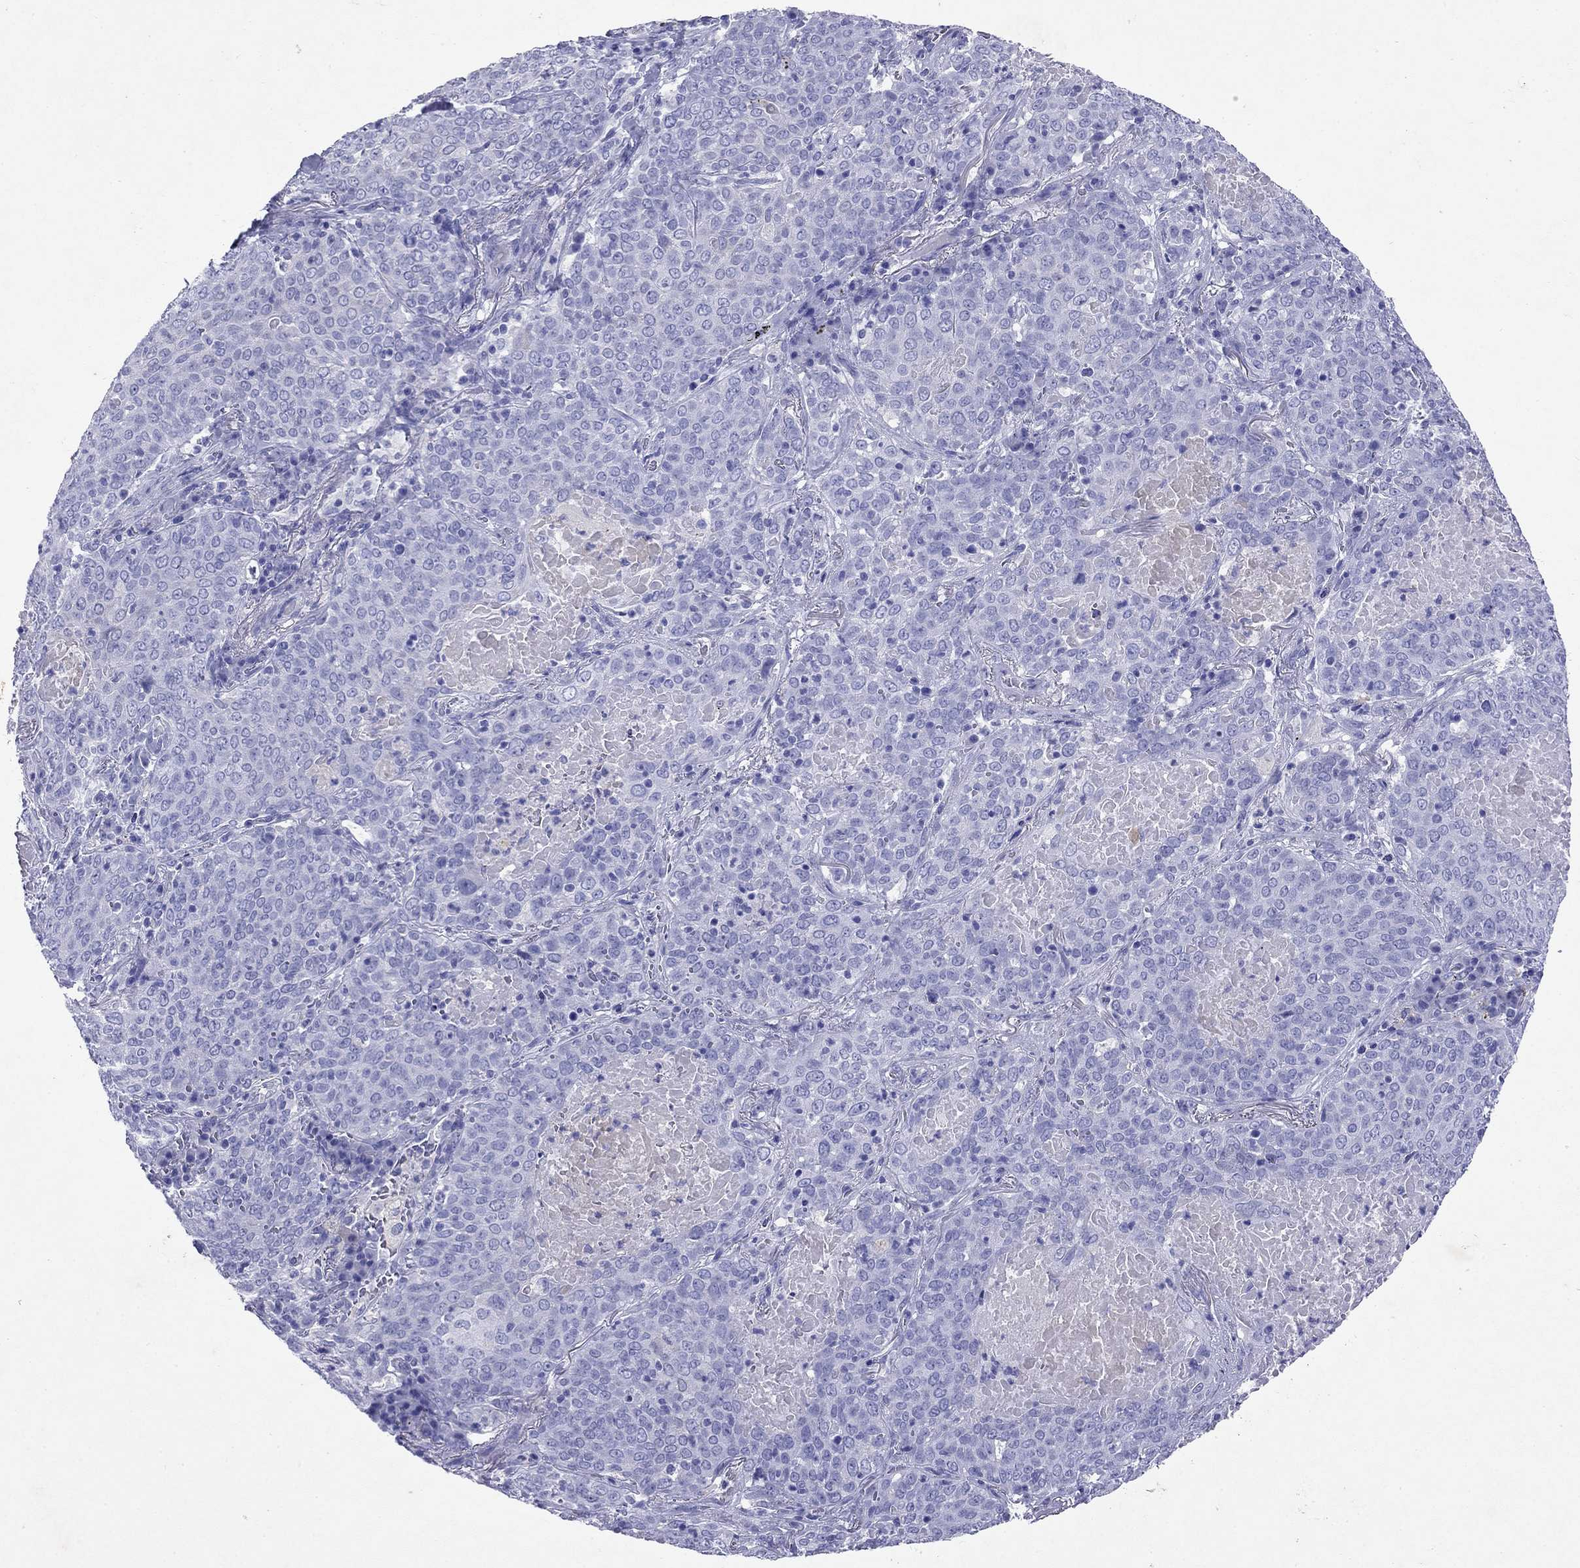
{"staining": {"intensity": "negative", "quantity": "none", "location": "none"}, "tissue": "lung cancer", "cell_type": "Tumor cells", "image_type": "cancer", "snomed": [{"axis": "morphology", "description": "Squamous cell carcinoma, NOS"}, {"axis": "topography", "description": "Lung"}], "caption": "DAB (3,3'-diaminobenzidine) immunohistochemical staining of human lung squamous cell carcinoma demonstrates no significant expression in tumor cells.", "gene": "ARMC12", "patient": {"sex": "male", "age": 82}}